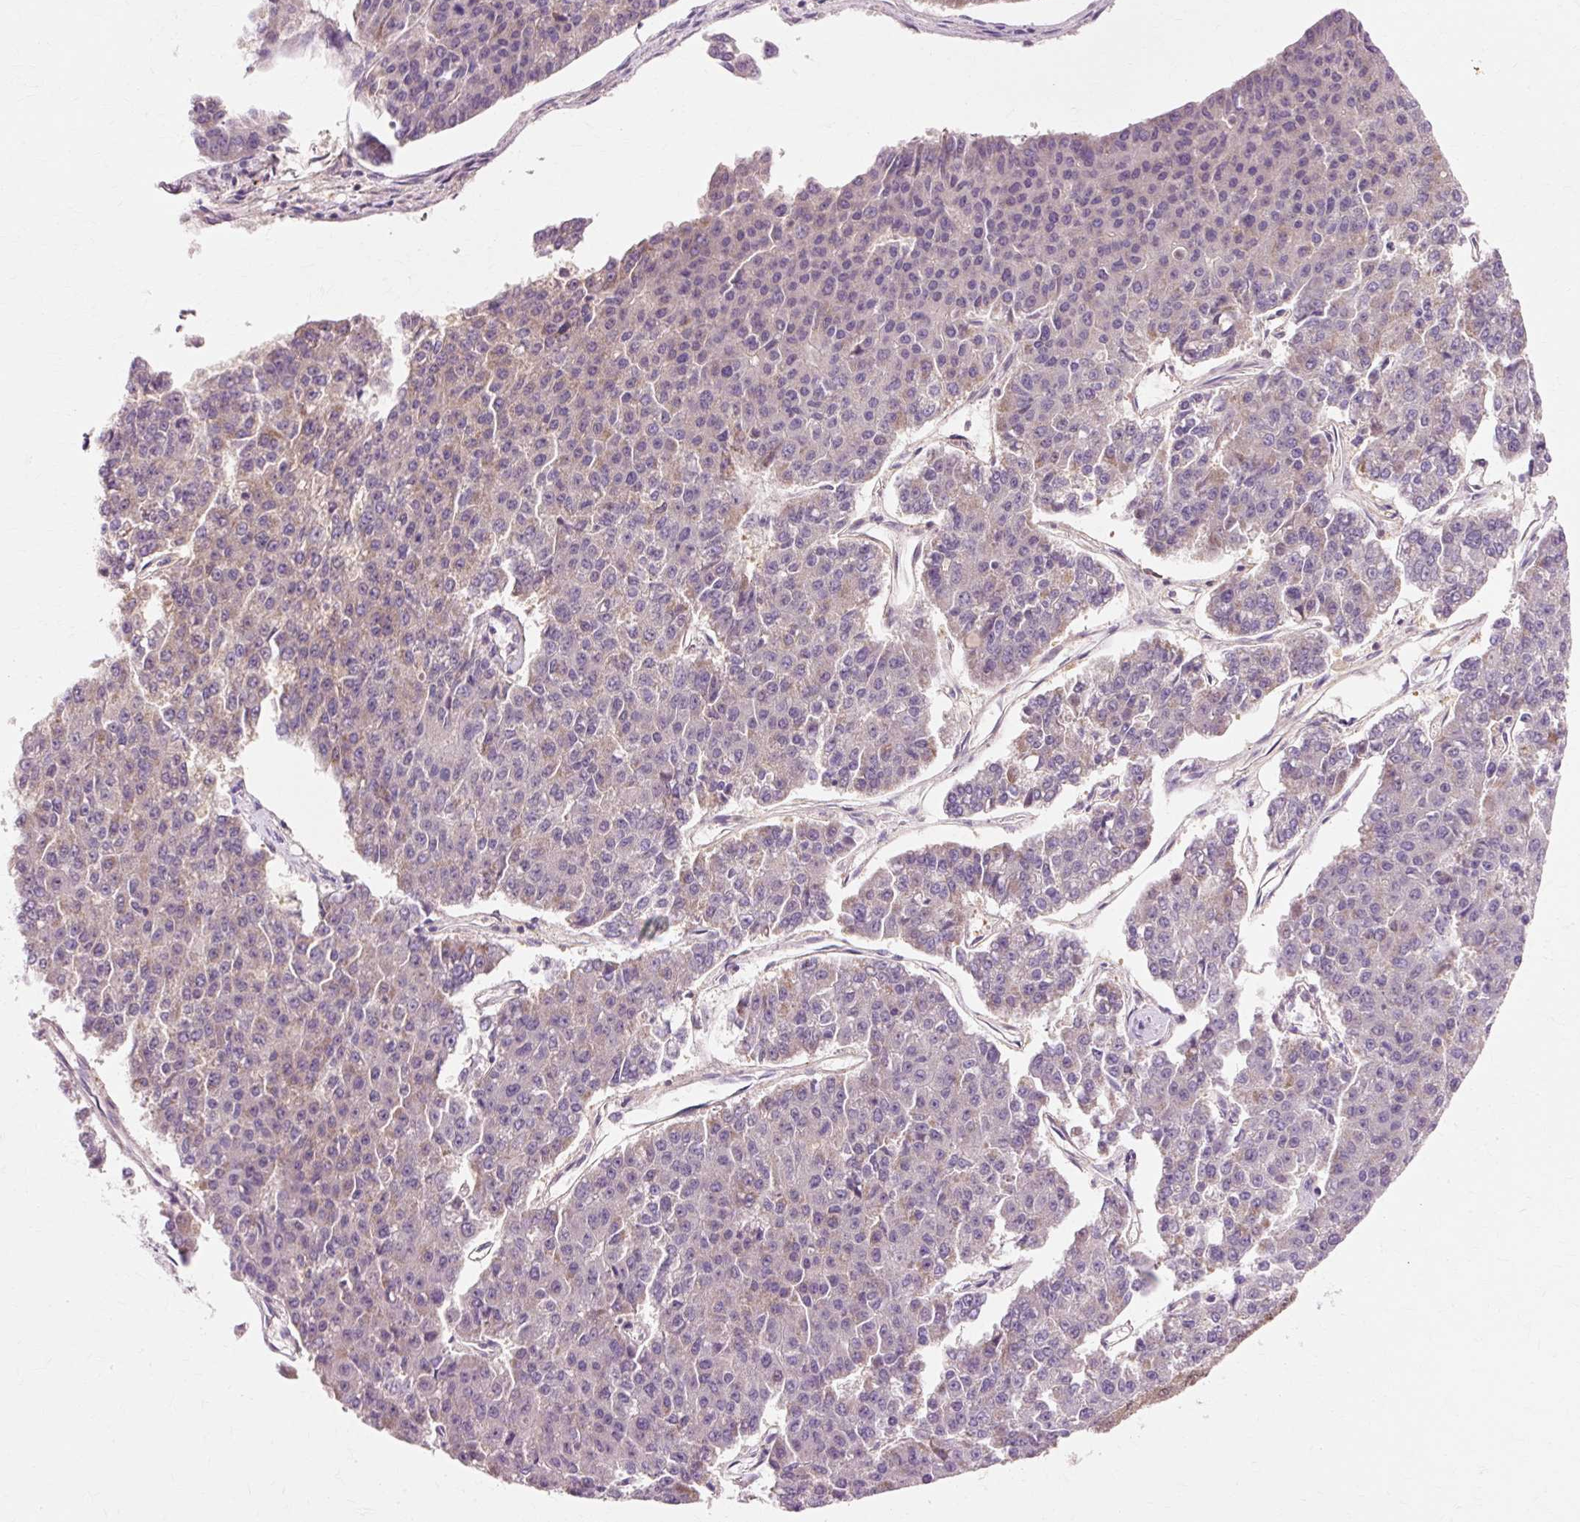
{"staining": {"intensity": "moderate", "quantity": "<25%", "location": "cytoplasmic/membranous"}, "tissue": "pancreatic cancer", "cell_type": "Tumor cells", "image_type": "cancer", "snomed": [{"axis": "morphology", "description": "Adenocarcinoma, NOS"}, {"axis": "topography", "description": "Pancreas"}], "caption": "This is an image of immunohistochemistry (IHC) staining of pancreatic adenocarcinoma, which shows moderate staining in the cytoplasmic/membranous of tumor cells.", "gene": "VN1R2", "patient": {"sex": "male", "age": 50}}